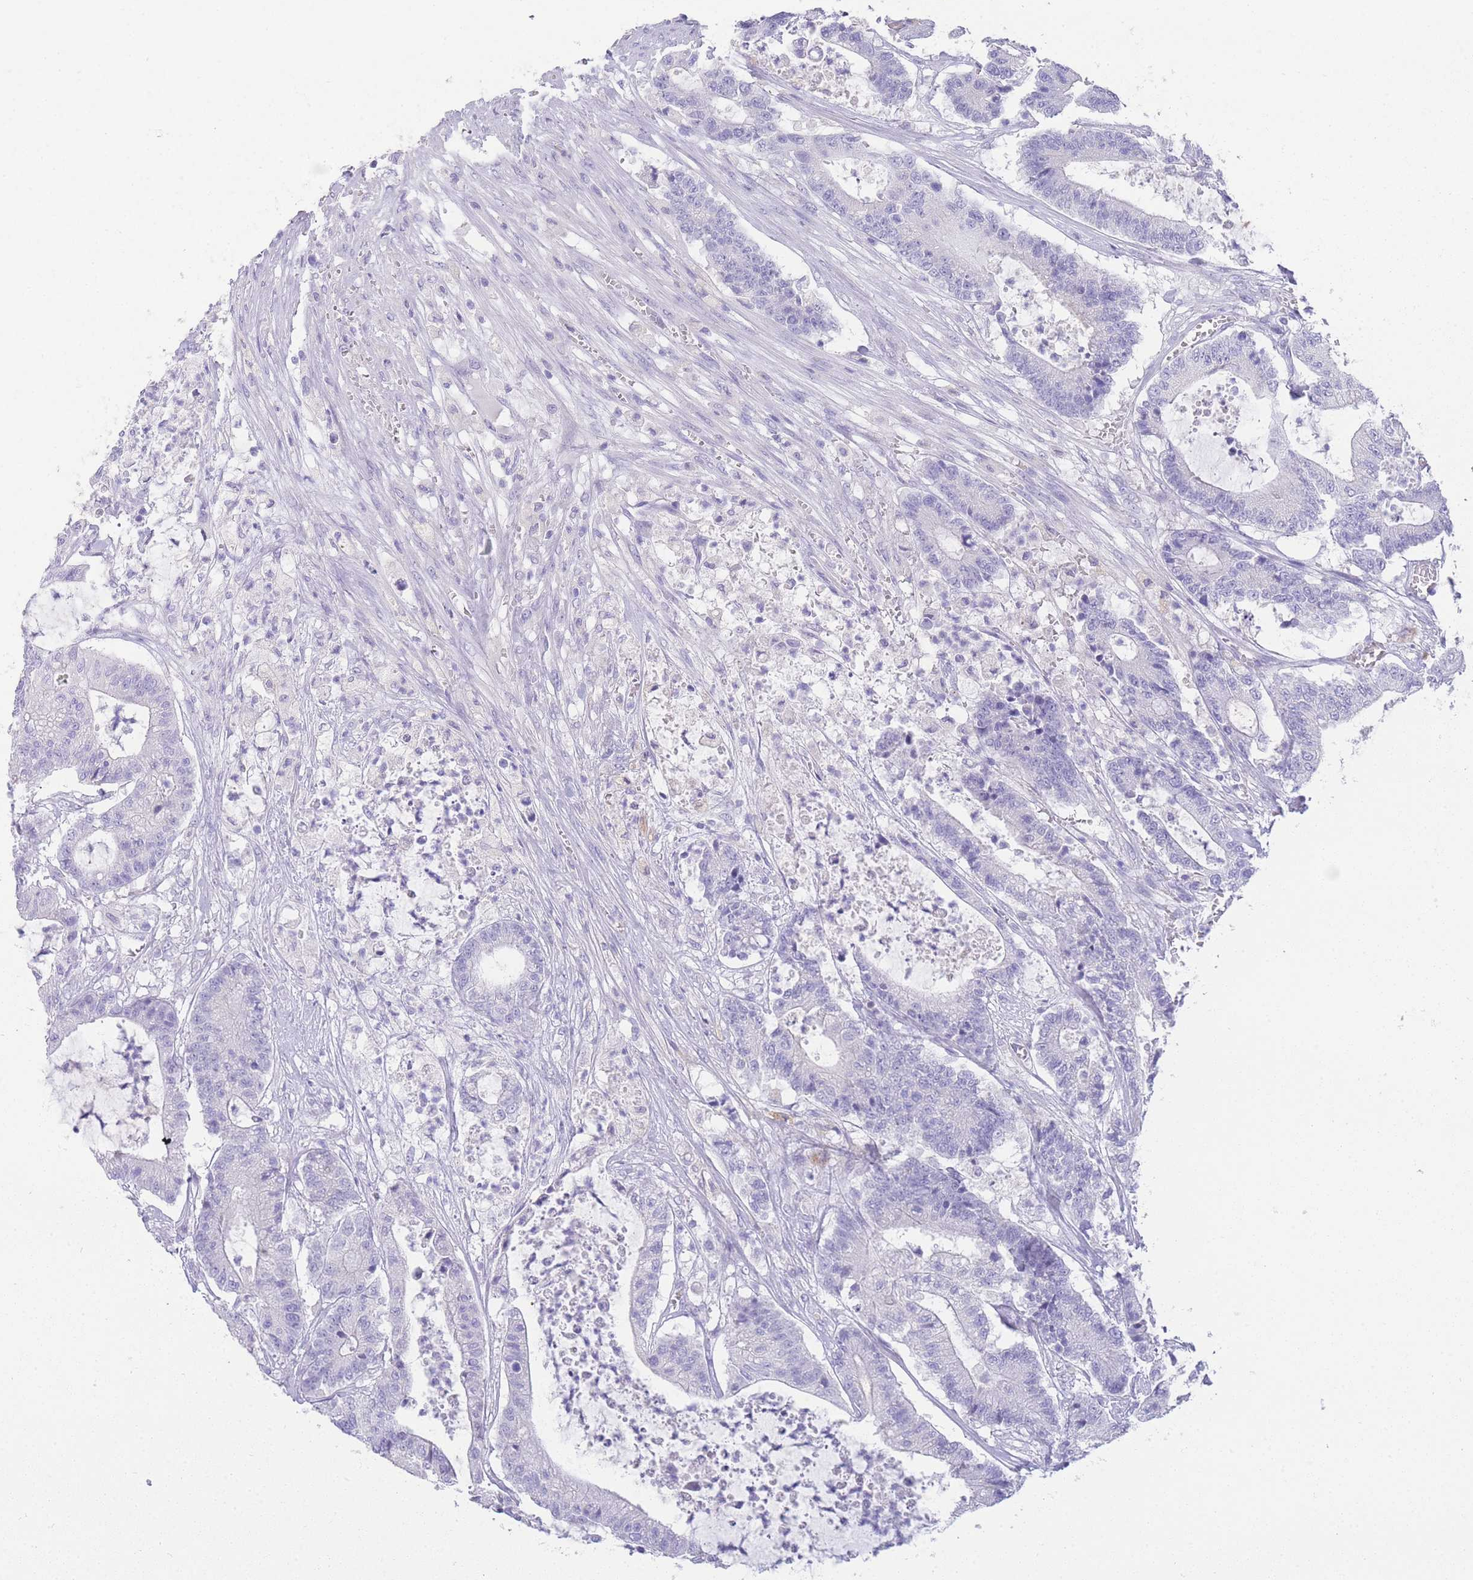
{"staining": {"intensity": "negative", "quantity": "none", "location": "none"}, "tissue": "colorectal cancer", "cell_type": "Tumor cells", "image_type": "cancer", "snomed": [{"axis": "morphology", "description": "Adenocarcinoma, NOS"}, {"axis": "topography", "description": "Colon"}], "caption": "Protein analysis of adenocarcinoma (colorectal) shows no significant positivity in tumor cells. Nuclei are stained in blue.", "gene": "DPP4", "patient": {"sex": "female", "age": 84}}